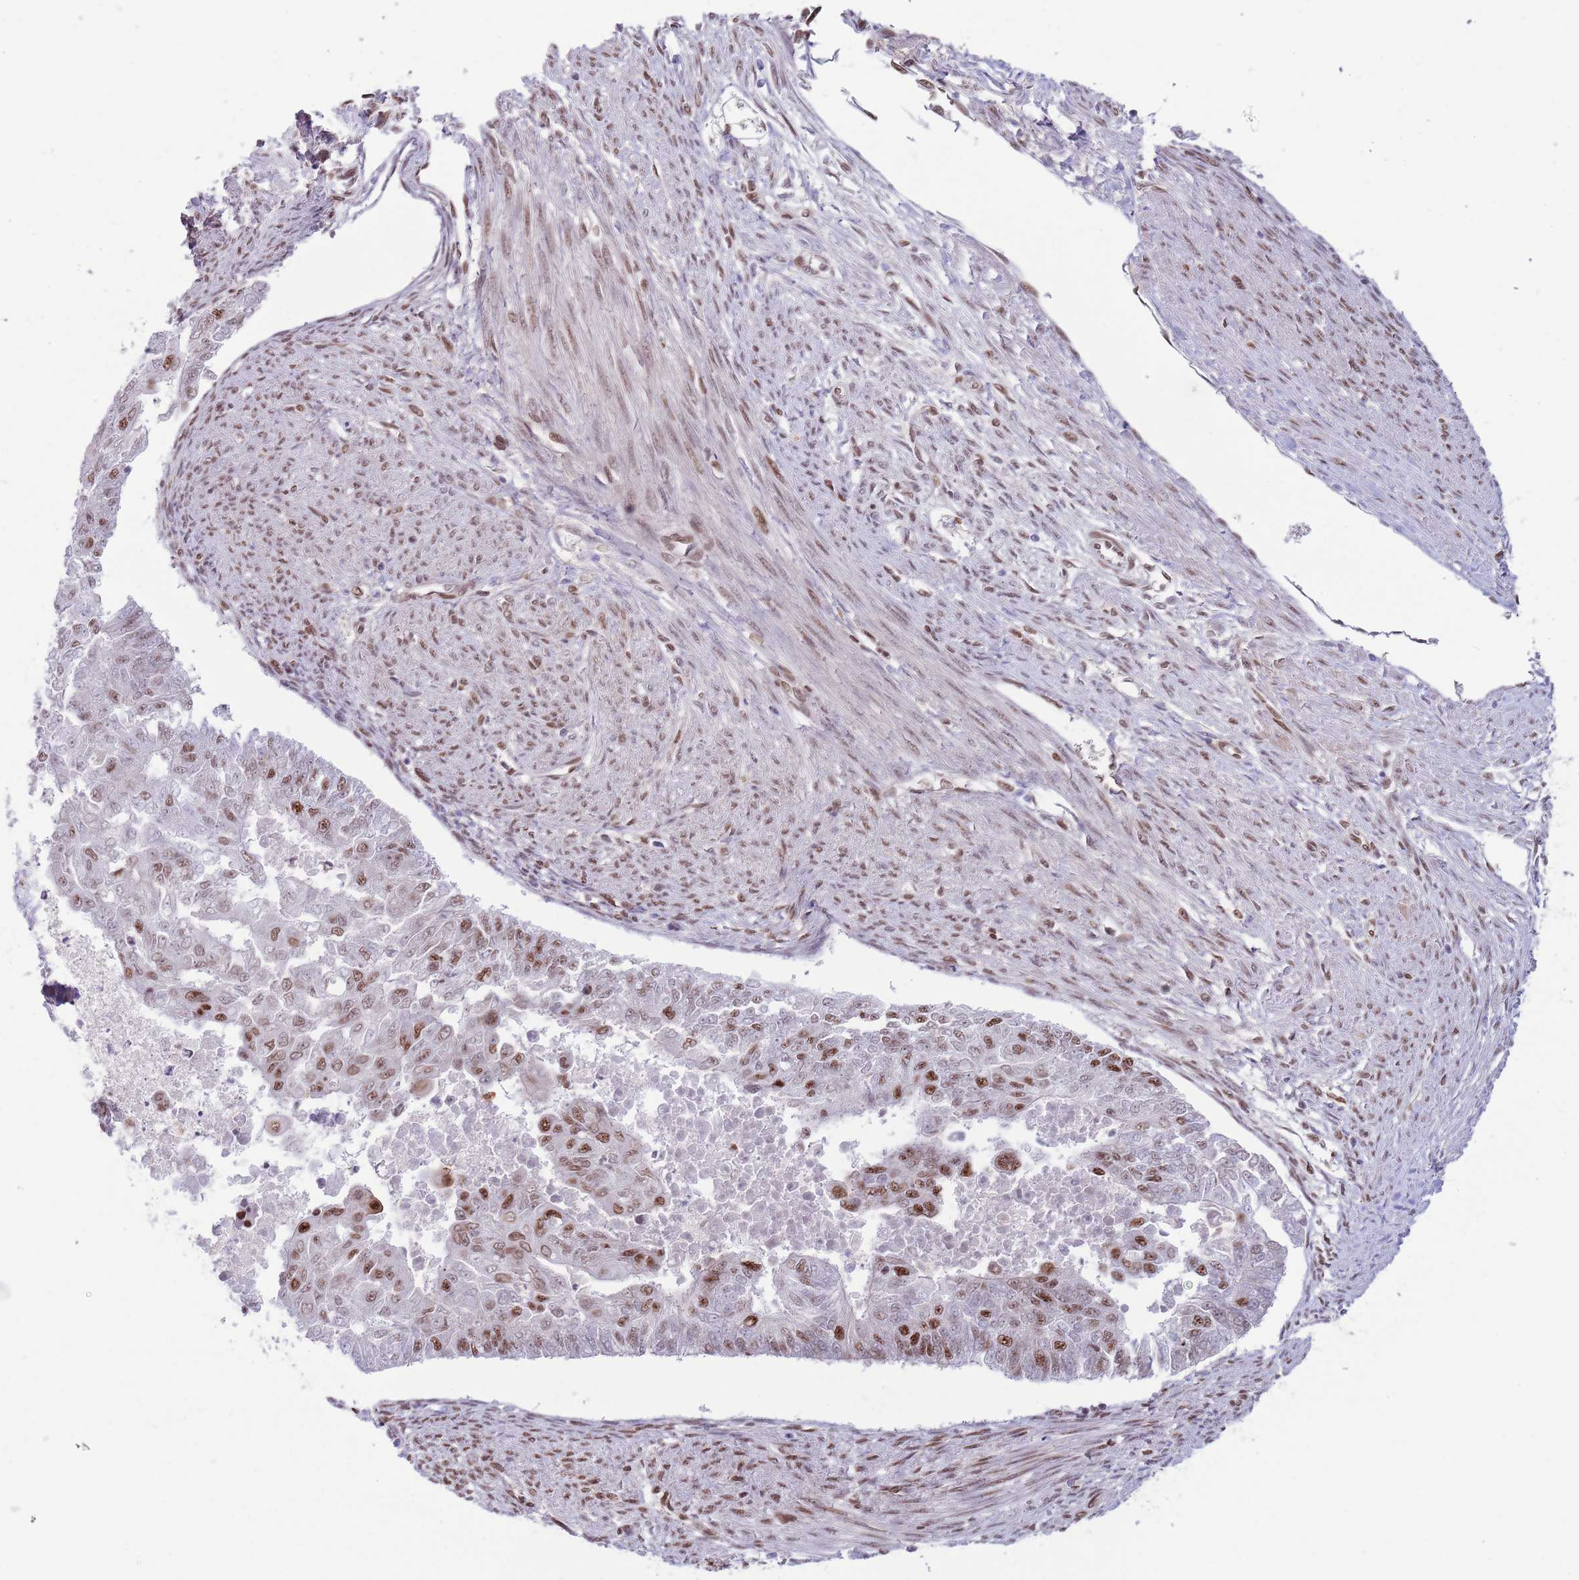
{"staining": {"intensity": "moderate", "quantity": ">75%", "location": "nuclear"}, "tissue": "endometrial cancer", "cell_type": "Tumor cells", "image_type": "cancer", "snomed": [{"axis": "morphology", "description": "Adenocarcinoma, NOS"}, {"axis": "topography", "description": "Endometrium"}], "caption": "Immunohistochemistry (IHC) micrograph of neoplastic tissue: adenocarcinoma (endometrial) stained using immunohistochemistry shows medium levels of moderate protein expression localized specifically in the nuclear of tumor cells, appearing as a nuclear brown color.", "gene": "SIPA1L3", "patient": {"sex": "female", "age": 32}}